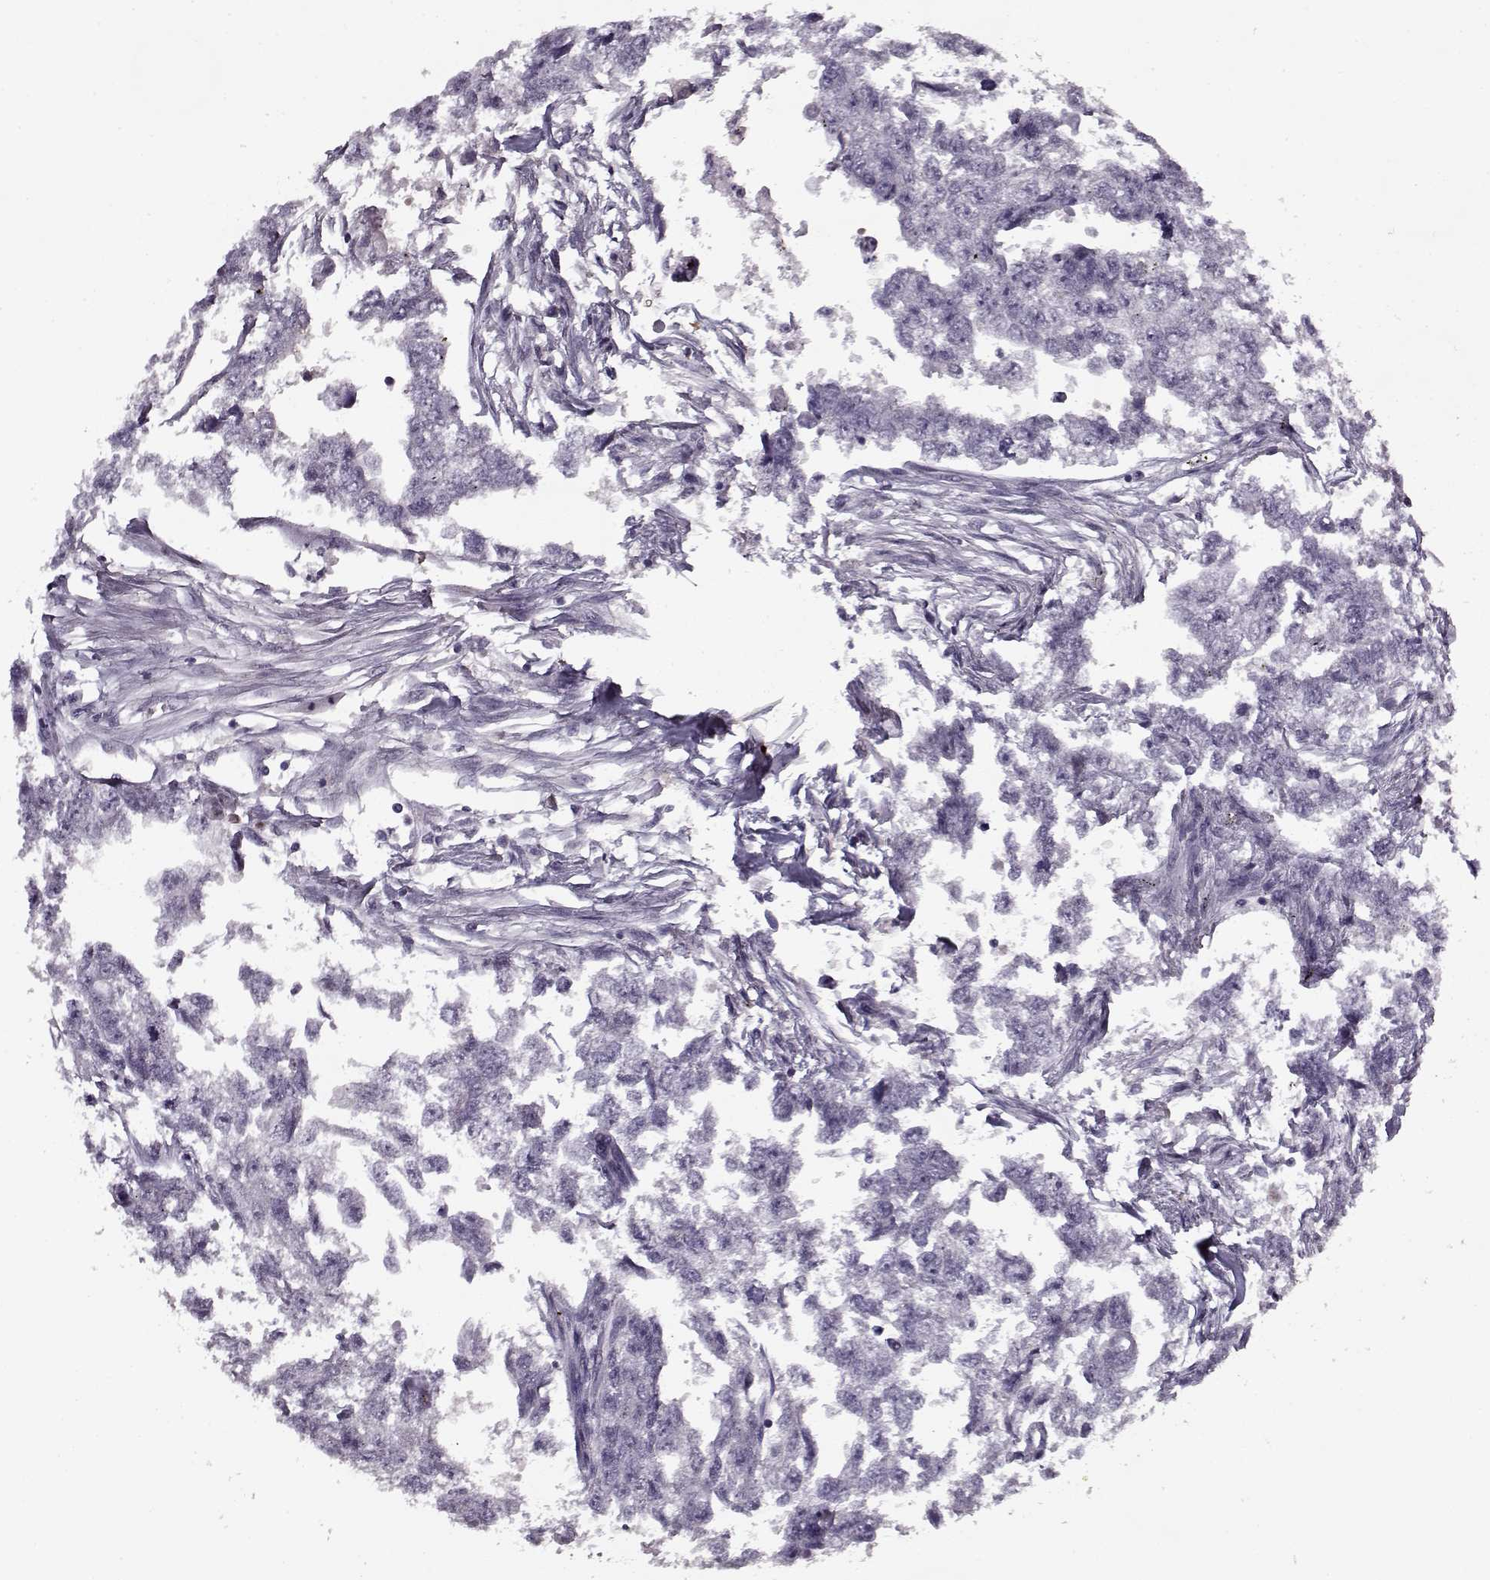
{"staining": {"intensity": "negative", "quantity": "none", "location": "none"}, "tissue": "testis cancer", "cell_type": "Tumor cells", "image_type": "cancer", "snomed": [{"axis": "morphology", "description": "Carcinoma, Embryonal, NOS"}, {"axis": "morphology", "description": "Teratoma, malignant, NOS"}, {"axis": "topography", "description": "Testis"}], "caption": "Tumor cells are negative for brown protein staining in testis cancer.", "gene": "KRT9", "patient": {"sex": "male", "age": 44}}